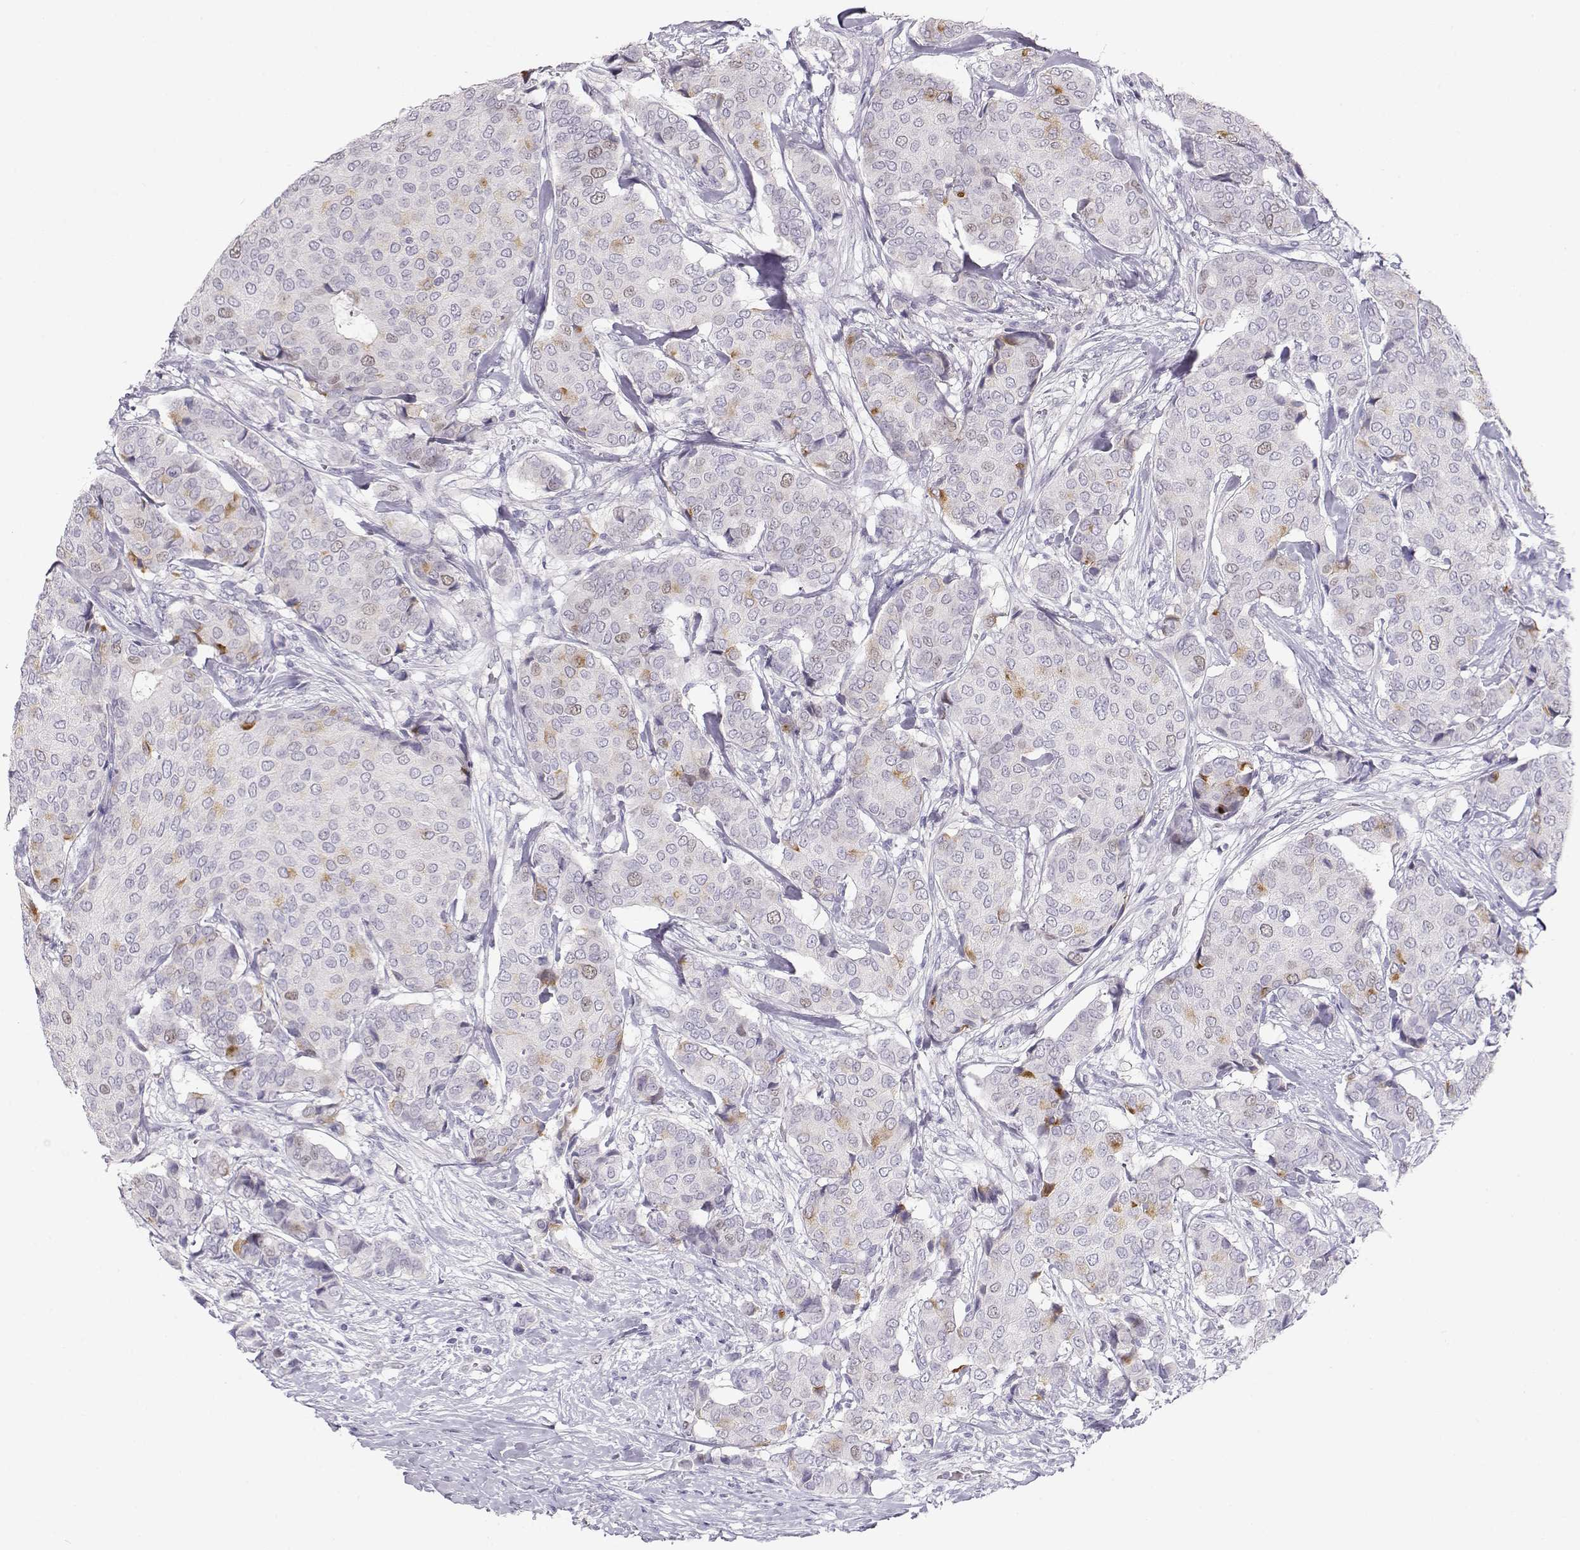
{"staining": {"intensity": "negative", "quantity": "none", "location": "none"}, "tissue": "breast cancer", "cell_type": "Tumor cells", "image_type": "cancer", "snomed": [{"axis": "morphology", "description": "Duct carcinoma"}, {"axis": "topography", "description": "Breast"}], "caption": "Invasive ductal carcinoma (breast) was stained to show a protein in brown. There is no significant staining in tumor cells. (DAB immunohistochemistry with hematoxylin counter stain).", "gene": "OPN5", "patient": {"sex": "female", "age": 75}}